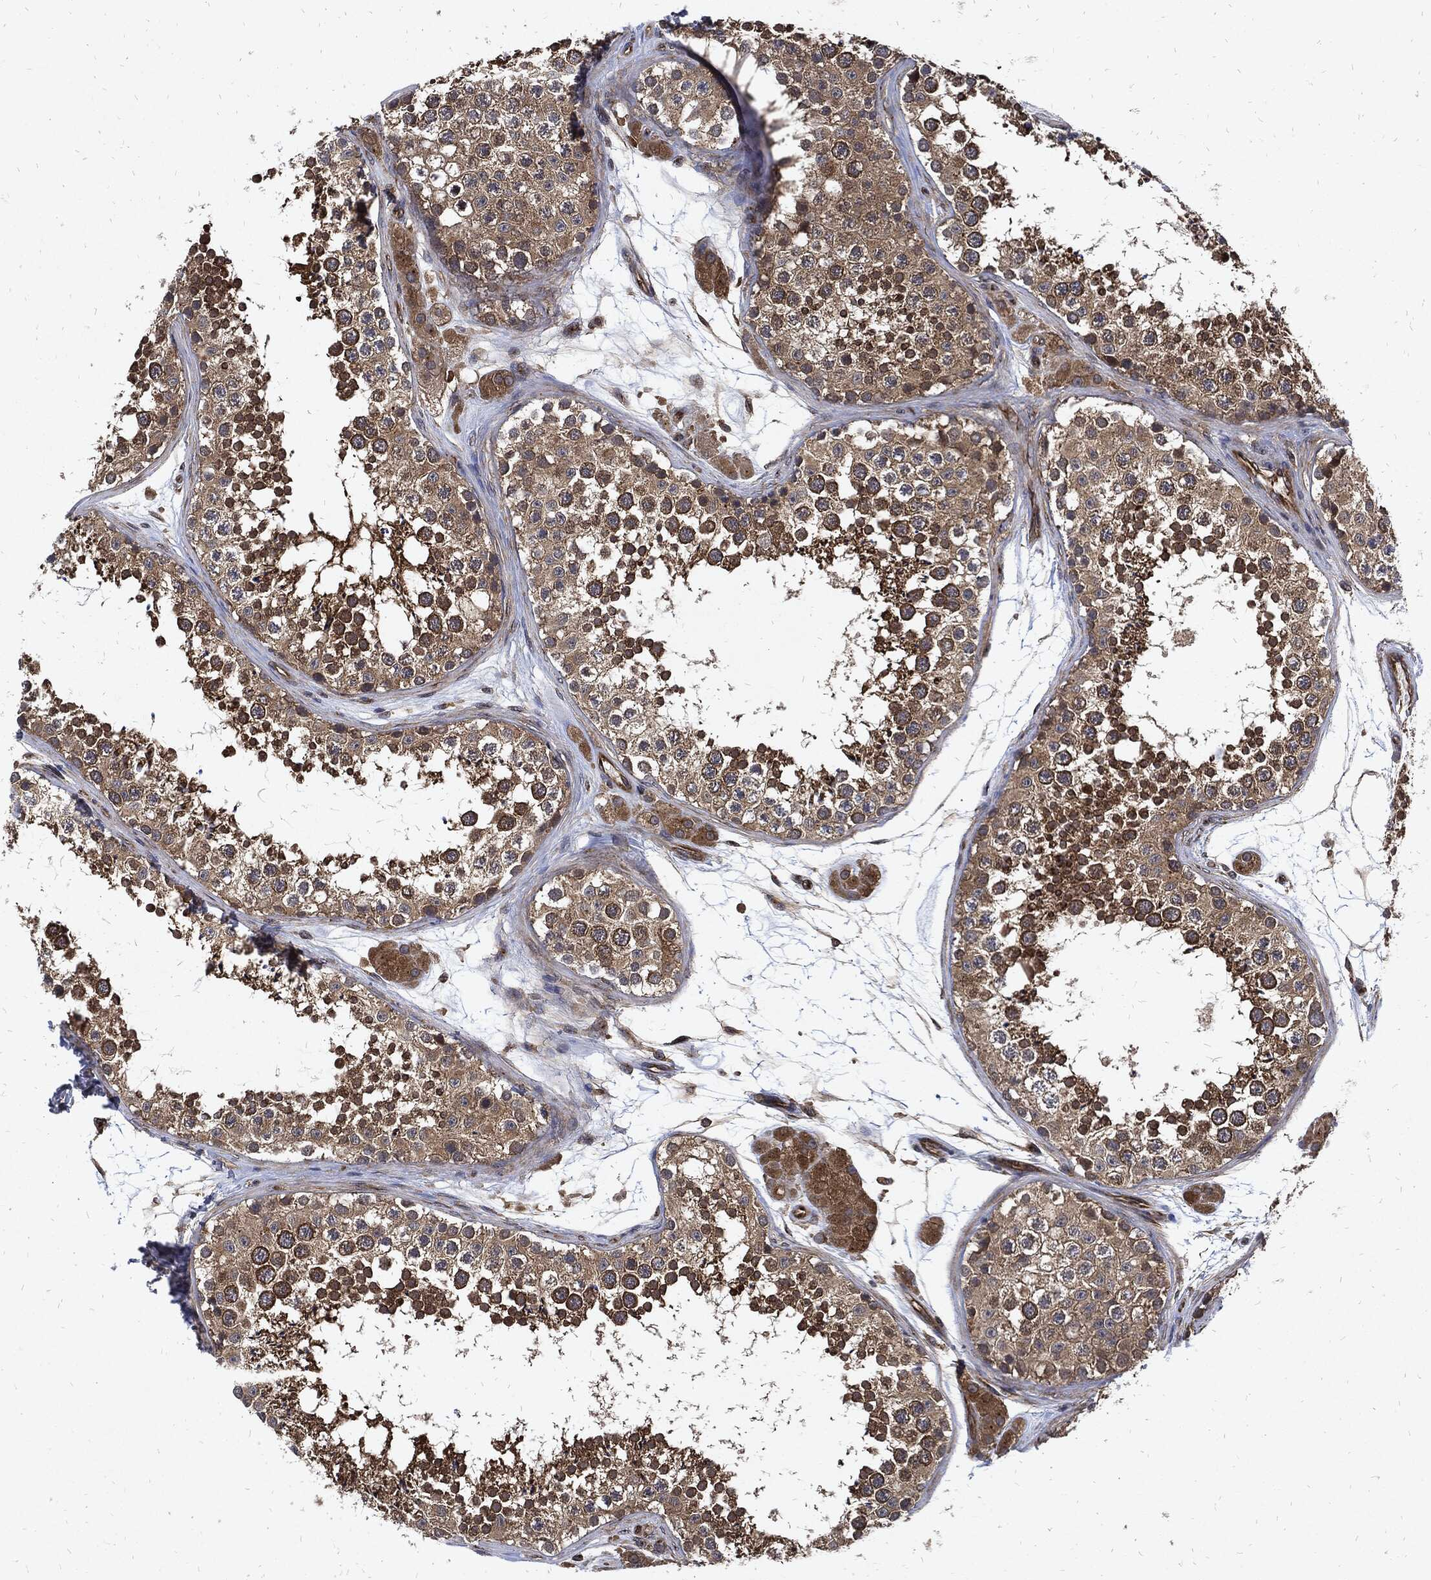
{"staining": {"intensity": "moderate", "quantity": ">75%", "location": "cytoplasmic/membranous"}, "tissue": "testis", "cell_type": "Cells in seminiferous ducts", "image_type": "normal", "snomed": [{"axis": "morphology", "description": "Normal tissue, NOS"}, {"axis": "topography", "description": "Testis"}], "caption": "Testis stained with immunohistochemistry (IHC) shows moderate cytoplasmic/membranous staining in about >75% of cells in seminiferous ducts. The protein of interest is shown in brown color, while the nuclei are stained blue.", "gene": "DCTN1", "patient": {"sex": "male", "age": 41}}